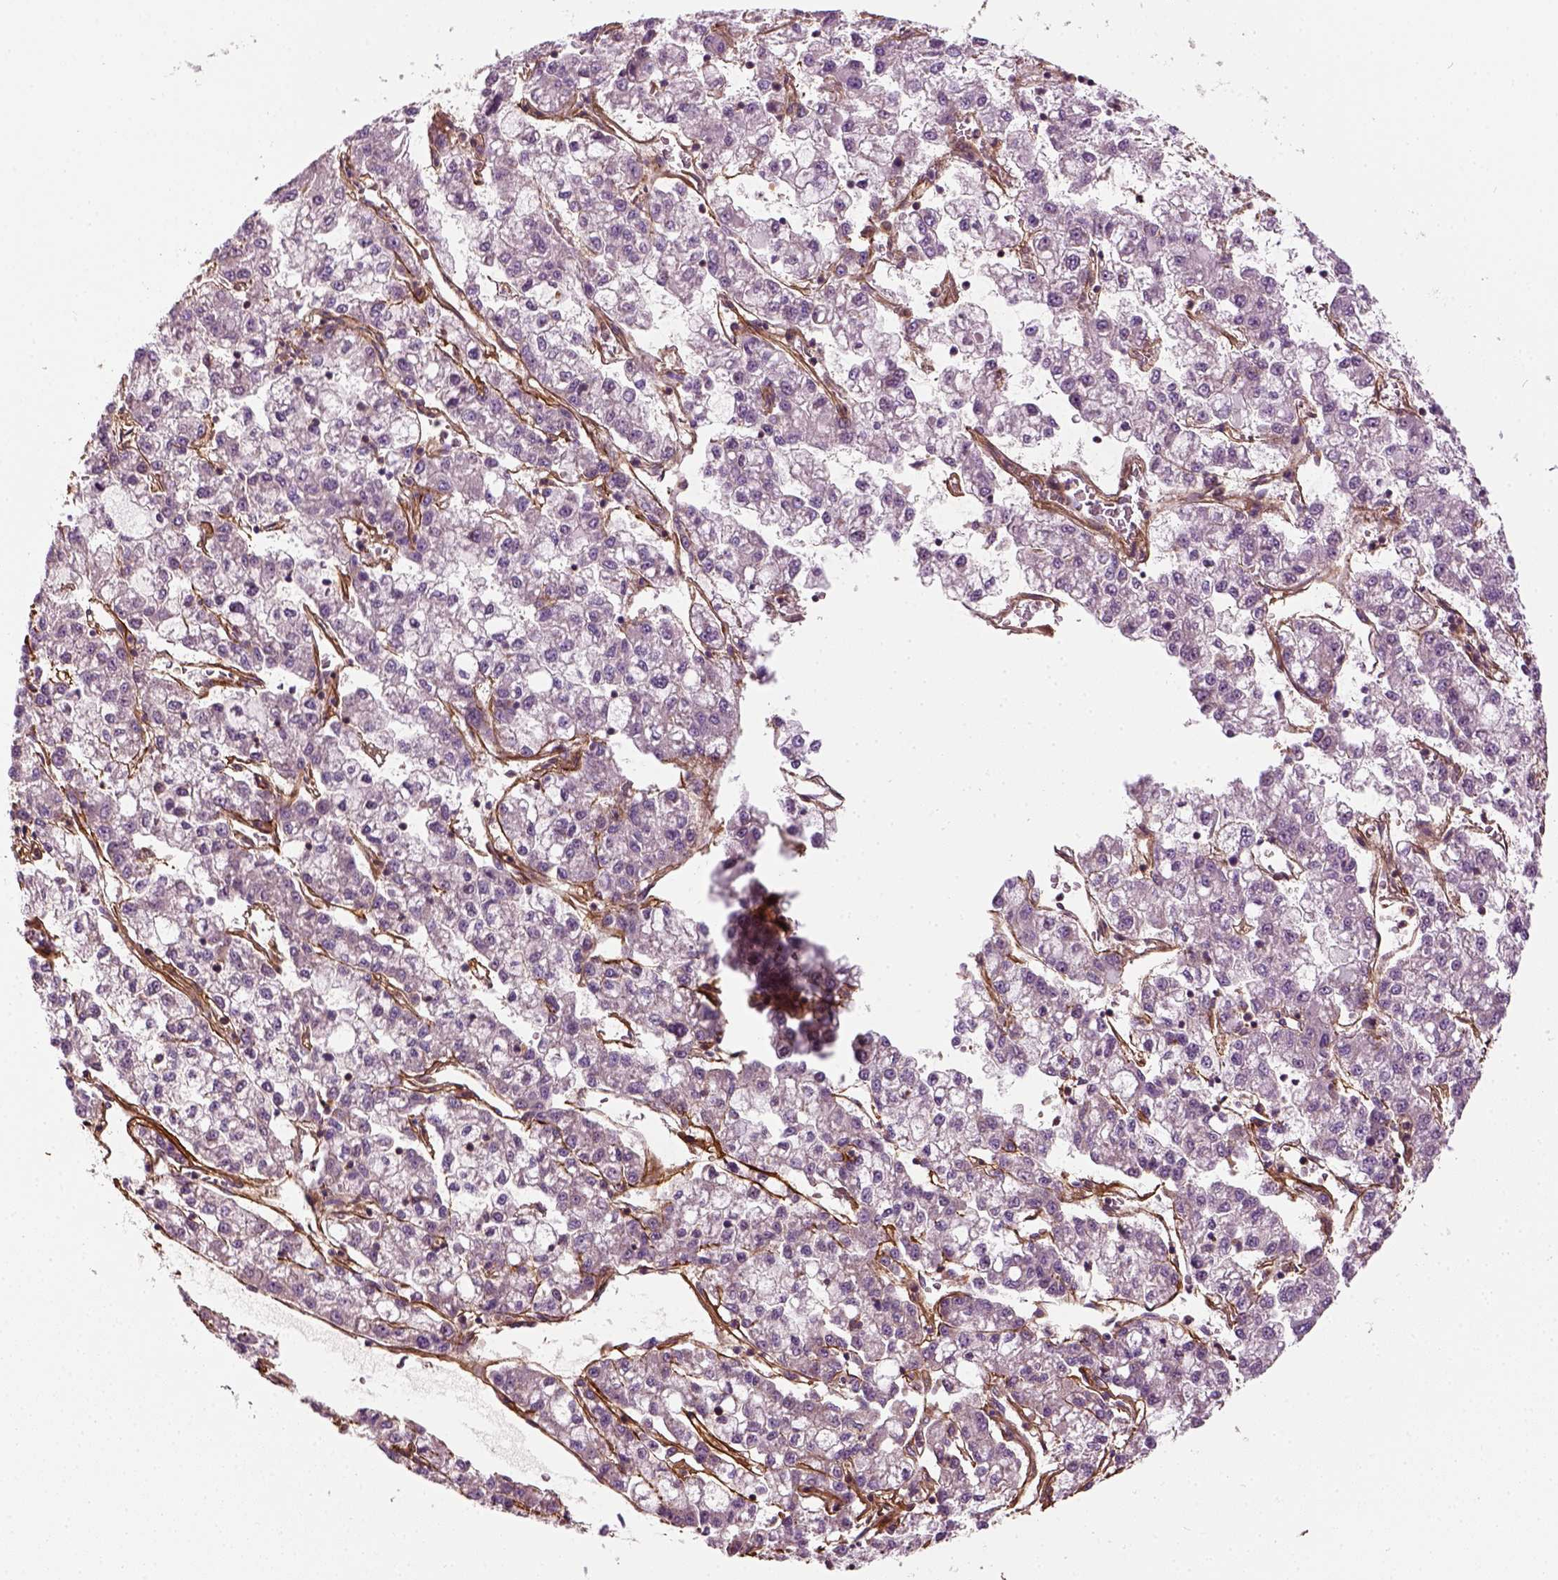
{"staining": {"intensity": "negative", "quantity": "none", "location": "none"}, "tissue": "liver cancer", "cell_type": "Tumor cells", "image_type": "cancer", "snomed": [{"axis": "morphology", "description": "Carcinoma, Hepatocellular, NOS"}, {"axis": "topography", "description": "Liver"}], "caption": "Tumor cells are negative for brown protein staining in liver cancer (hepatocellular carcinoma).", "gene": "COL6A2", "patient": {"sex": "male", "age": 40}}